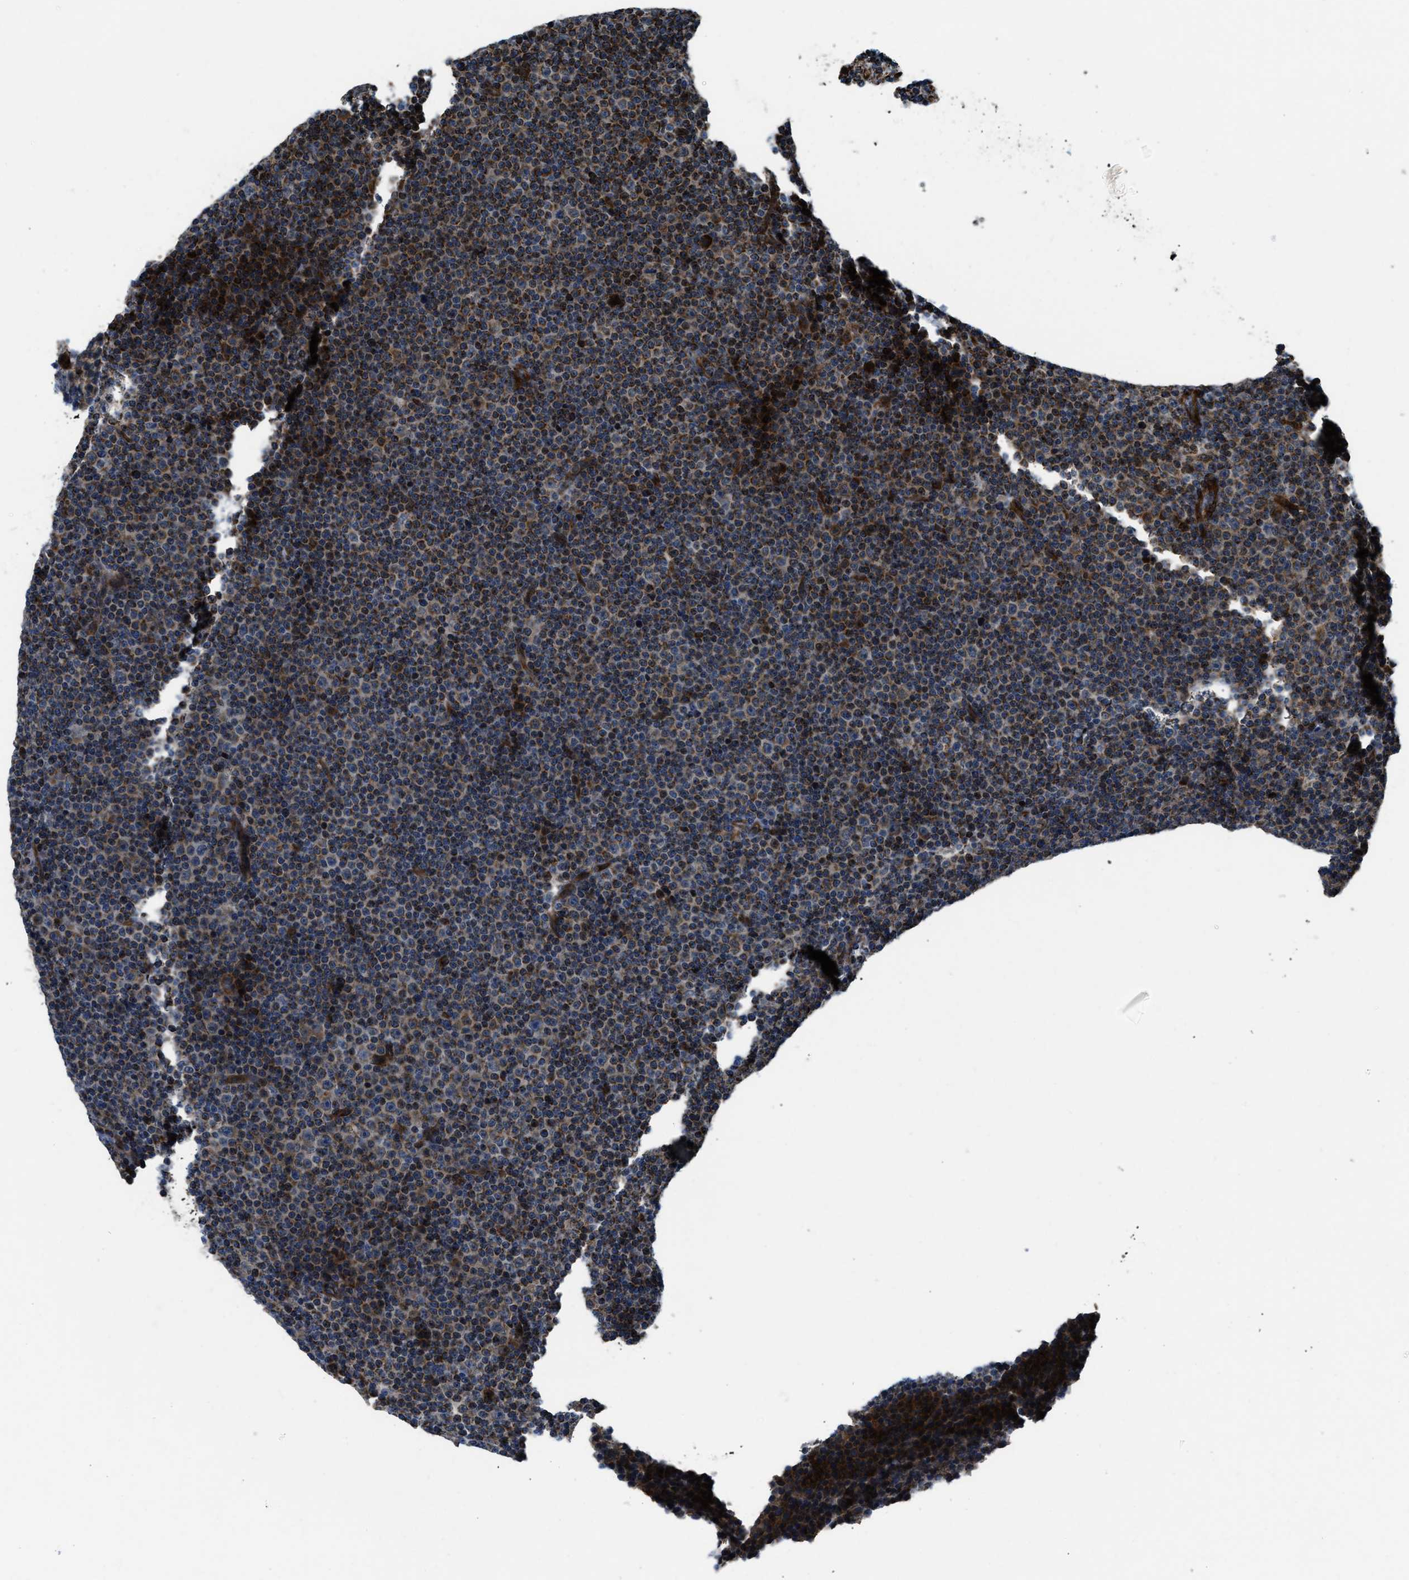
{"staining": {"intensity": "strong", "quantity": ">75%", "location": "cytoplasmic/membranous"}, "tissue": "lymphoma", "cell_type": "Tumor cells", "image_type": "cancer", "snomed": [{"axis": "morphology", "description": "Malignant lymphoma, non-Hodgkin's type, Low grade"}, {"axis": "topography", "description": "Lymph node"}], "caption": "Human lymphoma stained with a protein marker shows strong staining in tumor cells.", "gene": "GSDME", "patient": {"sex": "female", "age": 67}}